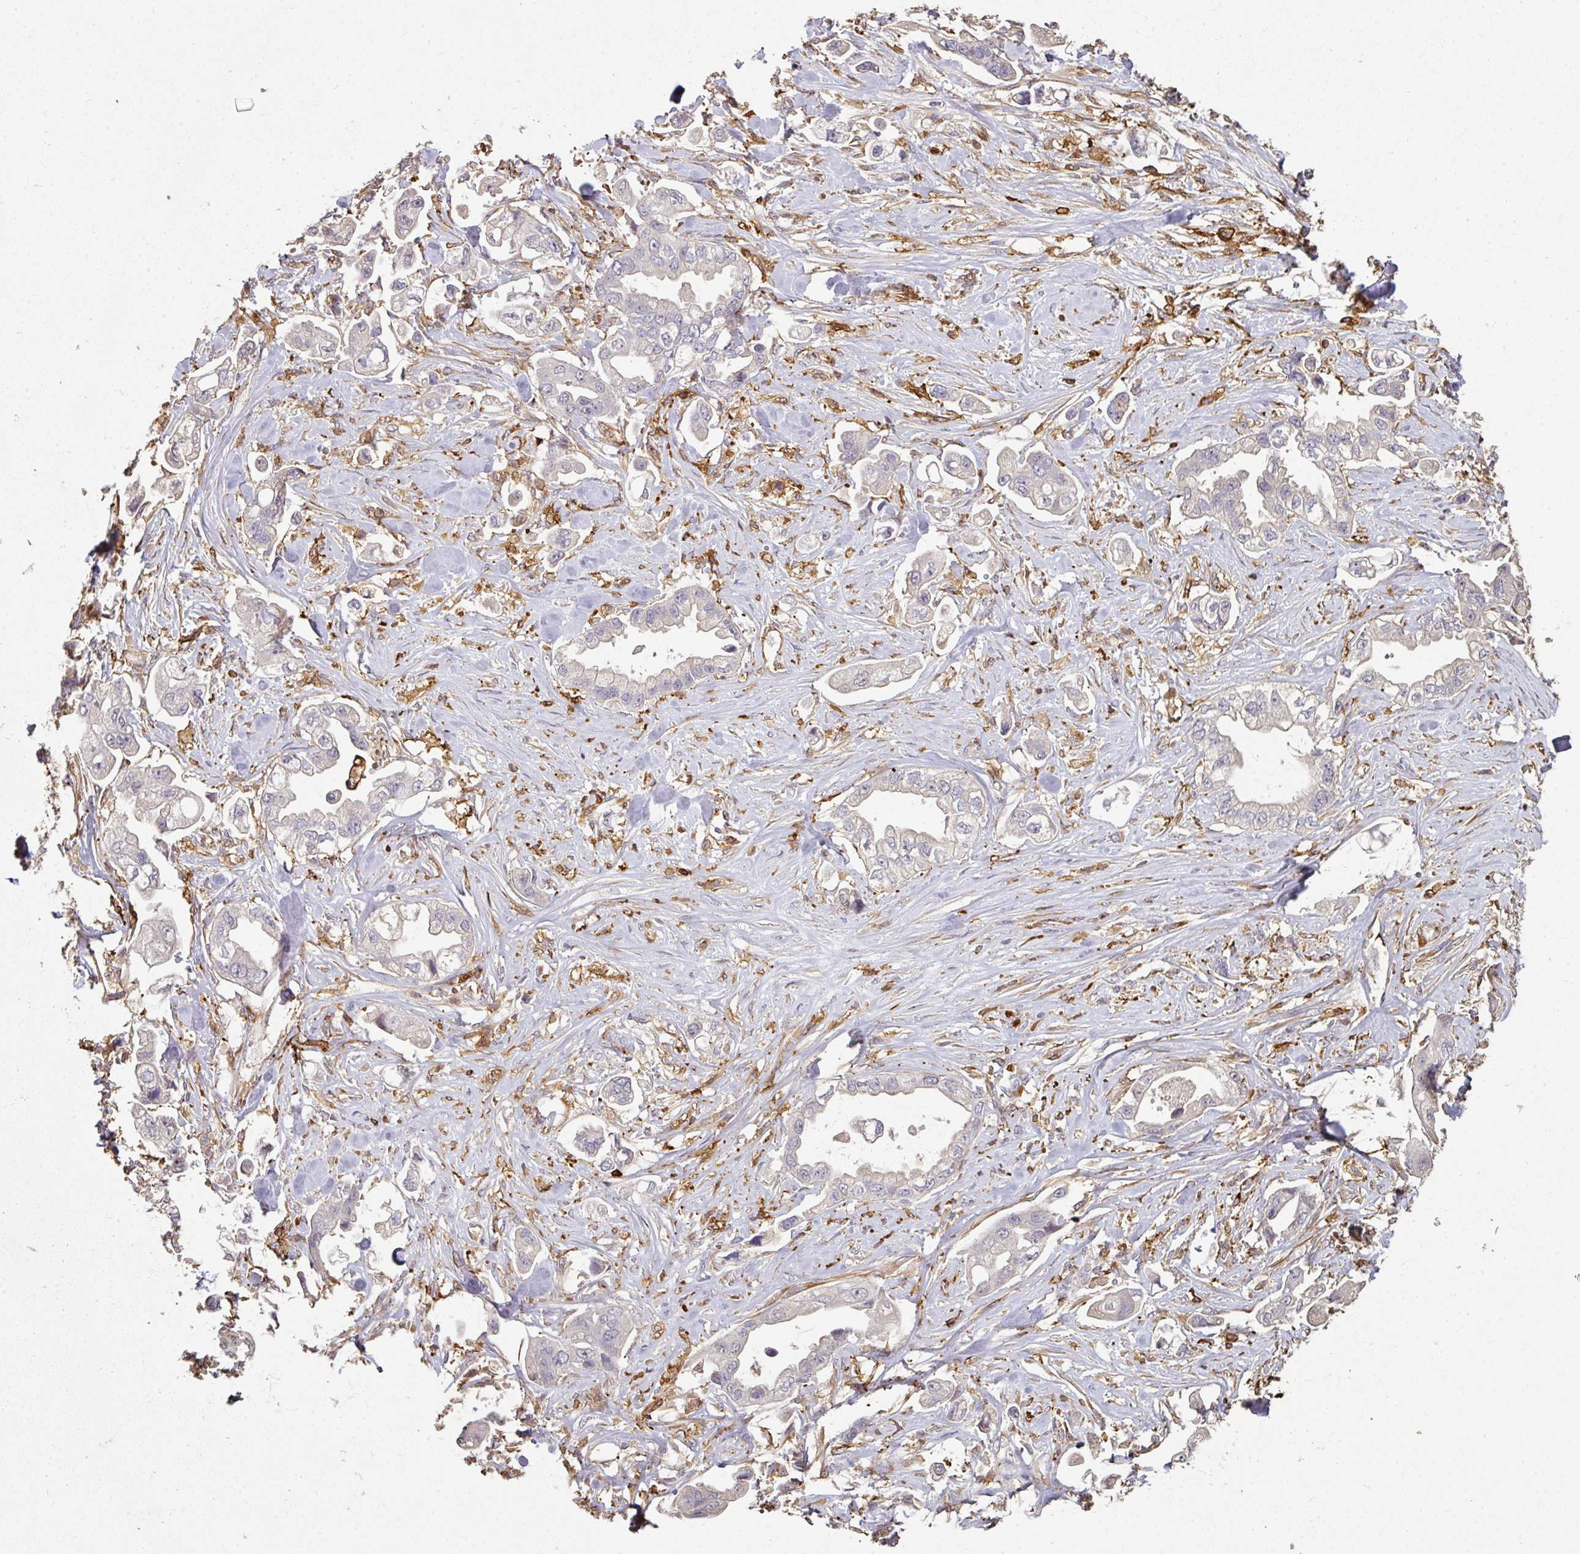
{"staining": {"intensity": "negative", "quantity": "none", "location": "none"}, "tissue": "stomach cancer", "cell_type": "Tumor cells", "image_type": "cancer", "snomed": [{"axis": "morphology", "description": "Adenocarcinoma, NOS"}, {"axis": "topography", "description": "Stomach"}], "caption": "High power microscopy image of an IHC photomicrograph of stomach adenocarcinoma, revealing no significant expression in tumor cells.", "gene": "OLFML2B", "patient": {"sex": "male", "age": 62}}